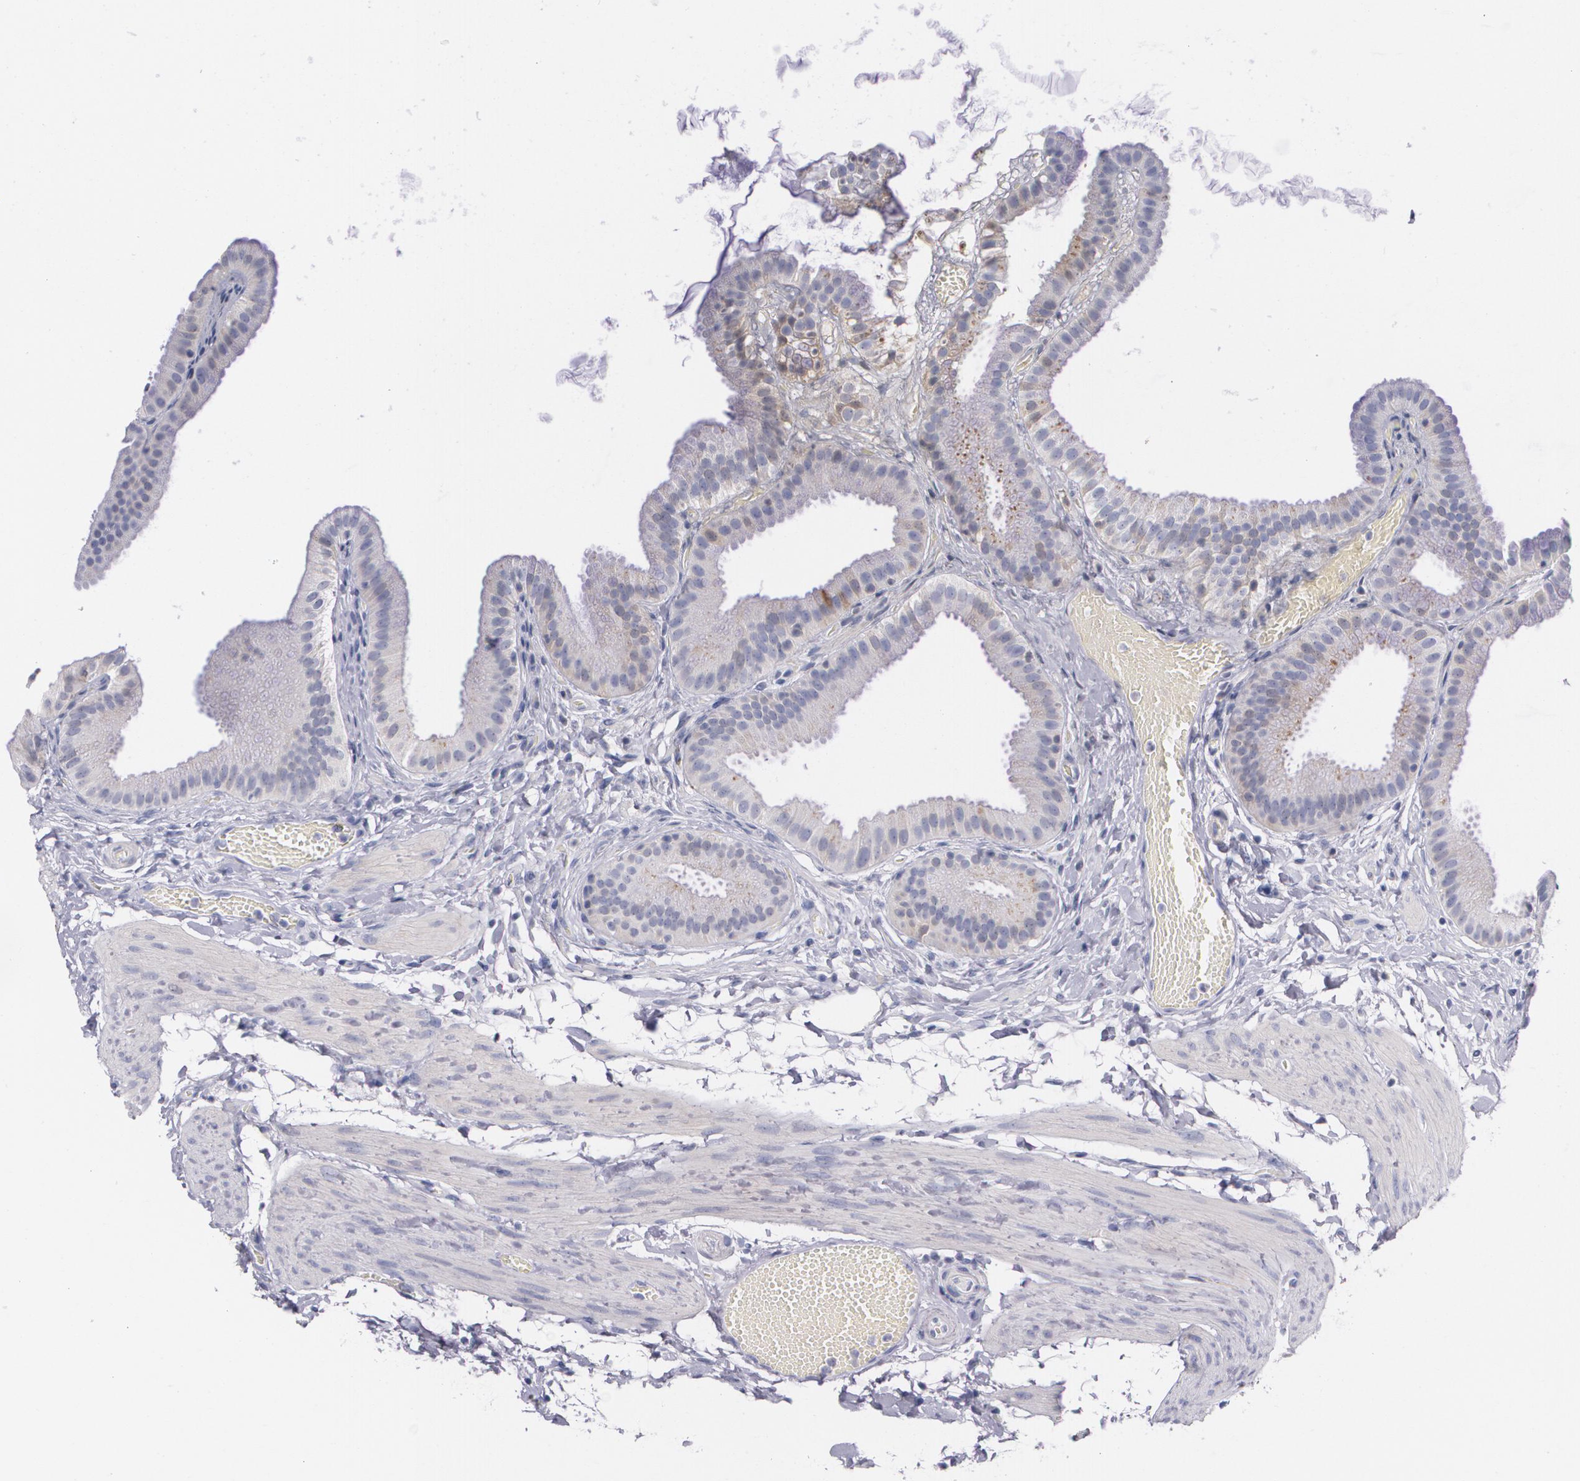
{"staining": {"intensity": "weak", "quantity": "<25%", "location": "cytoplasmic/membranous"}, "tissue": "gallbladder", "cell_type": "Glandular cells", "image_type": "normal", "snomed": [{"axis": "morphology", "description": "Normal tissue, NOS"}, {"axis": "topography", "description": "Gallbladder"}], "caption": "High power microscopy histopathology image of an immunohistochemistry (IHC) image of unremarkable gallbladder, revealing no significant expression in glandular cells.", "gene": "HMMR", "patient": {"sex": "female", "age": 63}}